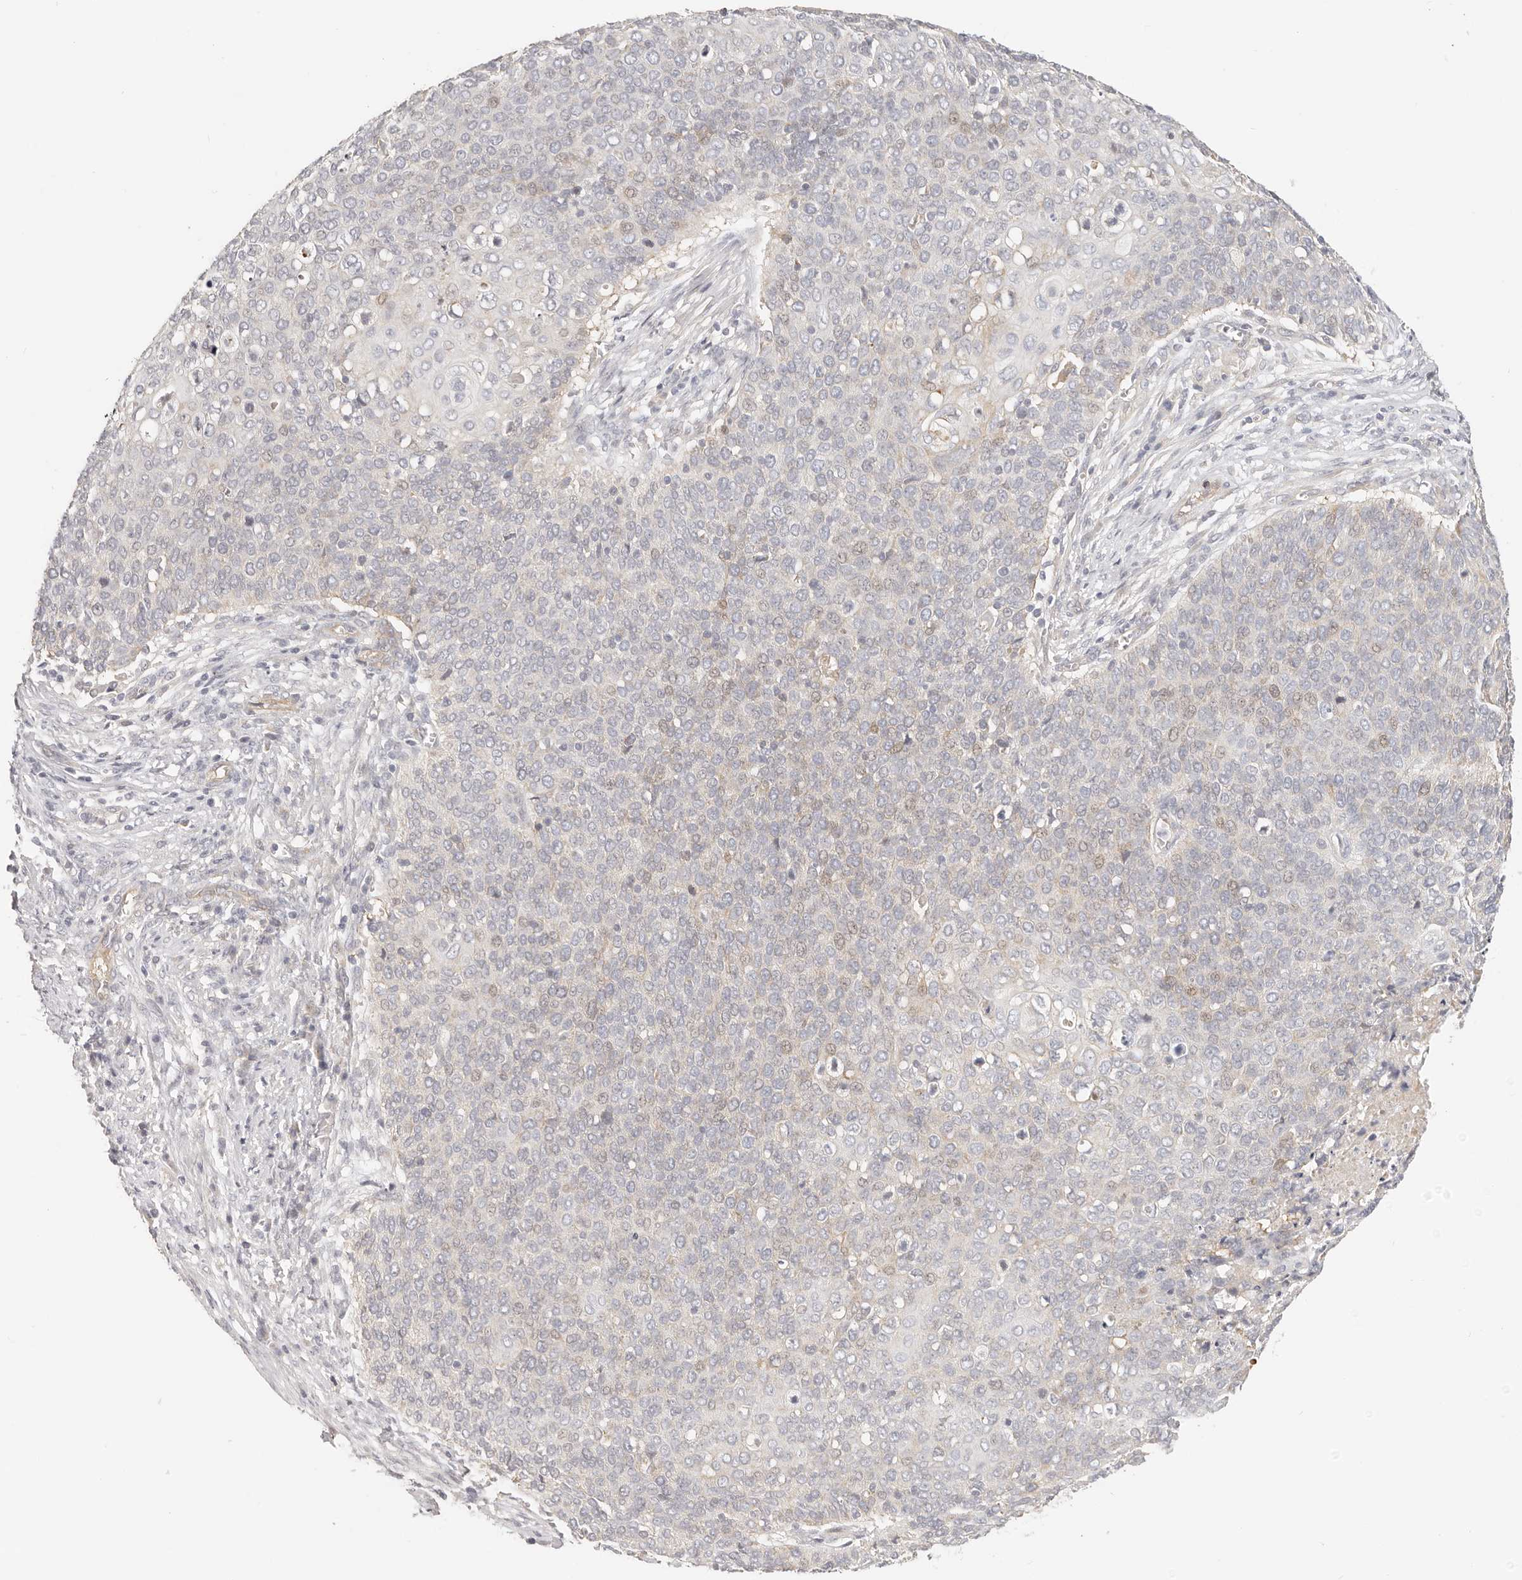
{"staining": {"intensity": "negative", "quantity": "none", "location": "none"}, "tissue": "cervical cancer", "cell_type": "Tumor cells", "image_type": "cancer", "snomed": [{"axis": "morphology", "description": "Squamous cell carcinoma, NOS"}, {"axis": "topography", "description": "Cervix"}], "caption": "An image of human cervical cancer (squamous cell carcinoma) is negative for staining in tumor cells.", "gene": "DTNBP1", "patient": {"sex": "female", "age": 39}}